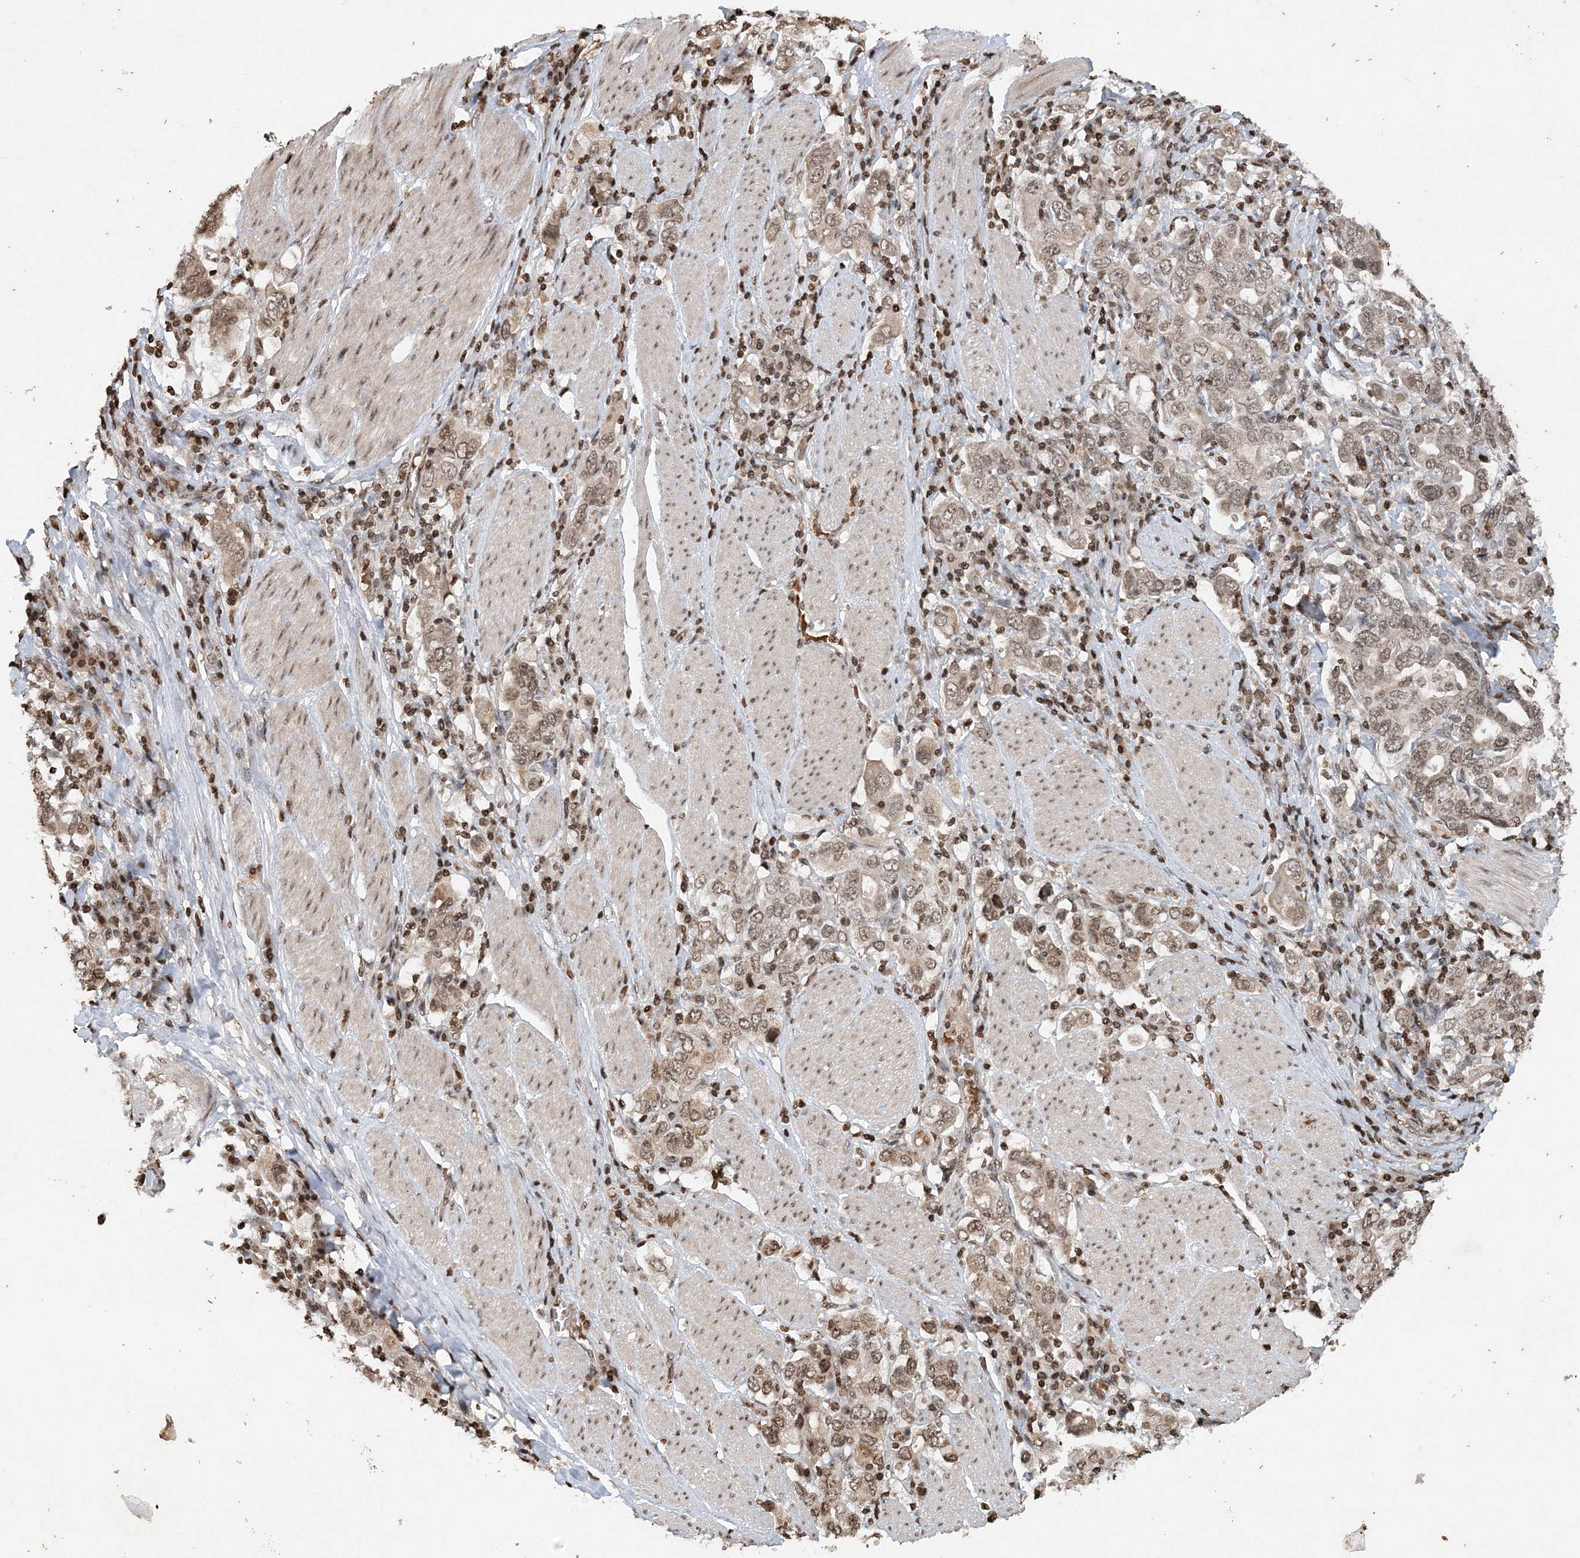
{"staining": {"intensity": "weak", "quantity": ">75%", "location": "cytoplasmic/membranous,nuclear"}, "tissue": "stomach cancer", "cell_type": "Tumor cells", "image_type": "cancer", "snomed": [{"axis": "morphology", "description": "Adenocarcinoma, NOS"}, {"axis": "topography", "description": "Stomach, upper"}], "caption": "A histopathology image showing weak cytoplasmic/membranous and nuclear positivity in about >75% of tumor cells in stomach adenocarcinoma, as visualized by brown immunohistochemical staining.", "gene": "NEDD9", "patient": {"sex": "male", "age": 62}}